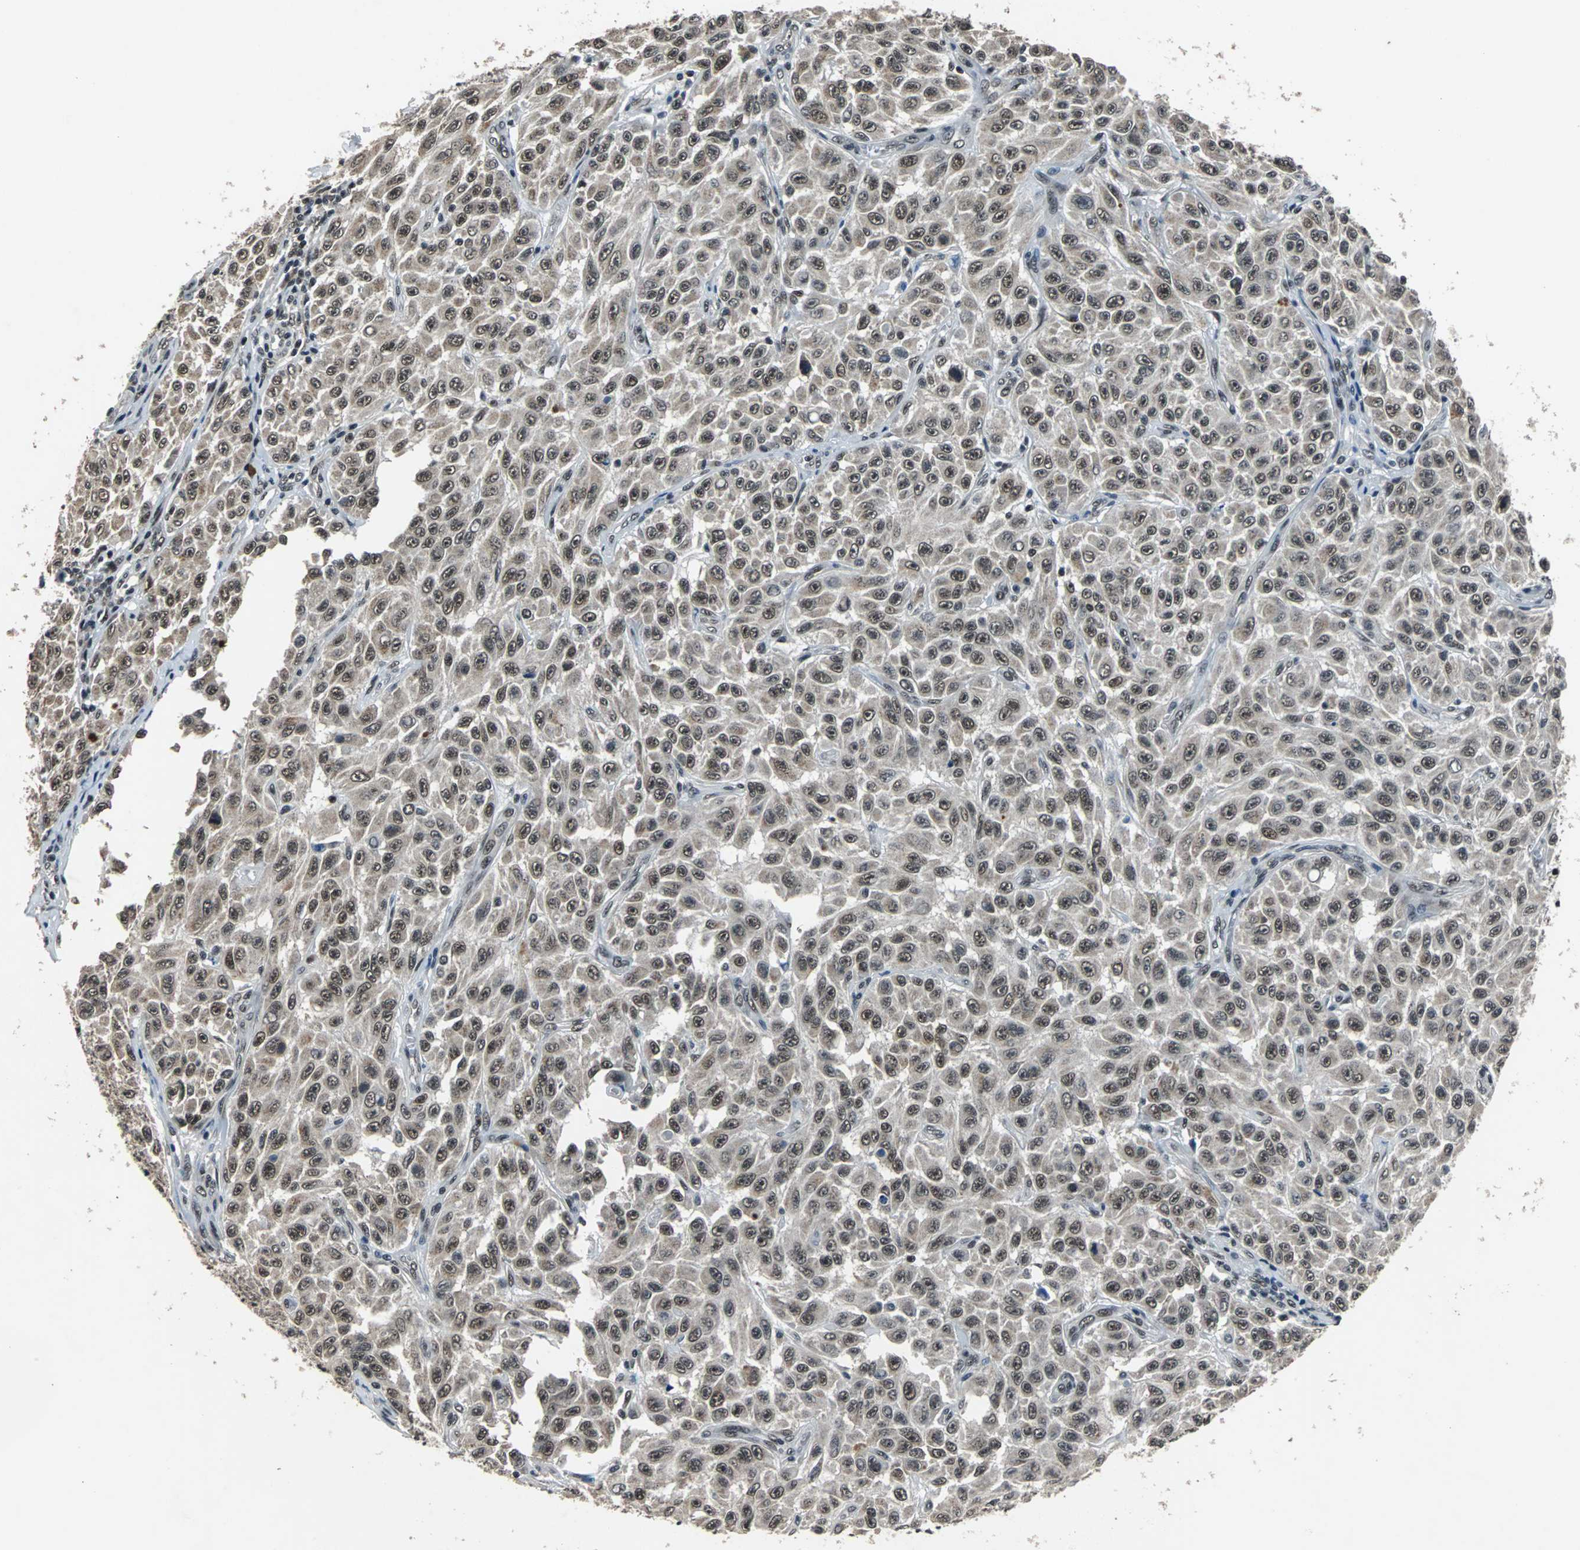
{"staining": {"intensity": "weak", "quantity": "25%-75%", "location": "cytoplasmic/membranous,nuclear"}, "tissue": "melanoma", "cell_type": "Tumor cells", "image_type": "cancer", "snomed": [{"axis": "morphology", "description": "Malignant melanoma, NOS"}, {"axis": "topography", "description": "Skin"}], "caption": "Malignant melanoma stained with DAB (3,3'-diaminobenzidine) IHC reveals low levels of weak cytoplasmic/membranous and nuclear positivity in about 25%-75% of tumor cells. Nuclei are stained in blue.", "gene": "USP28", "patient": {"sex": "male", "age": 30}}